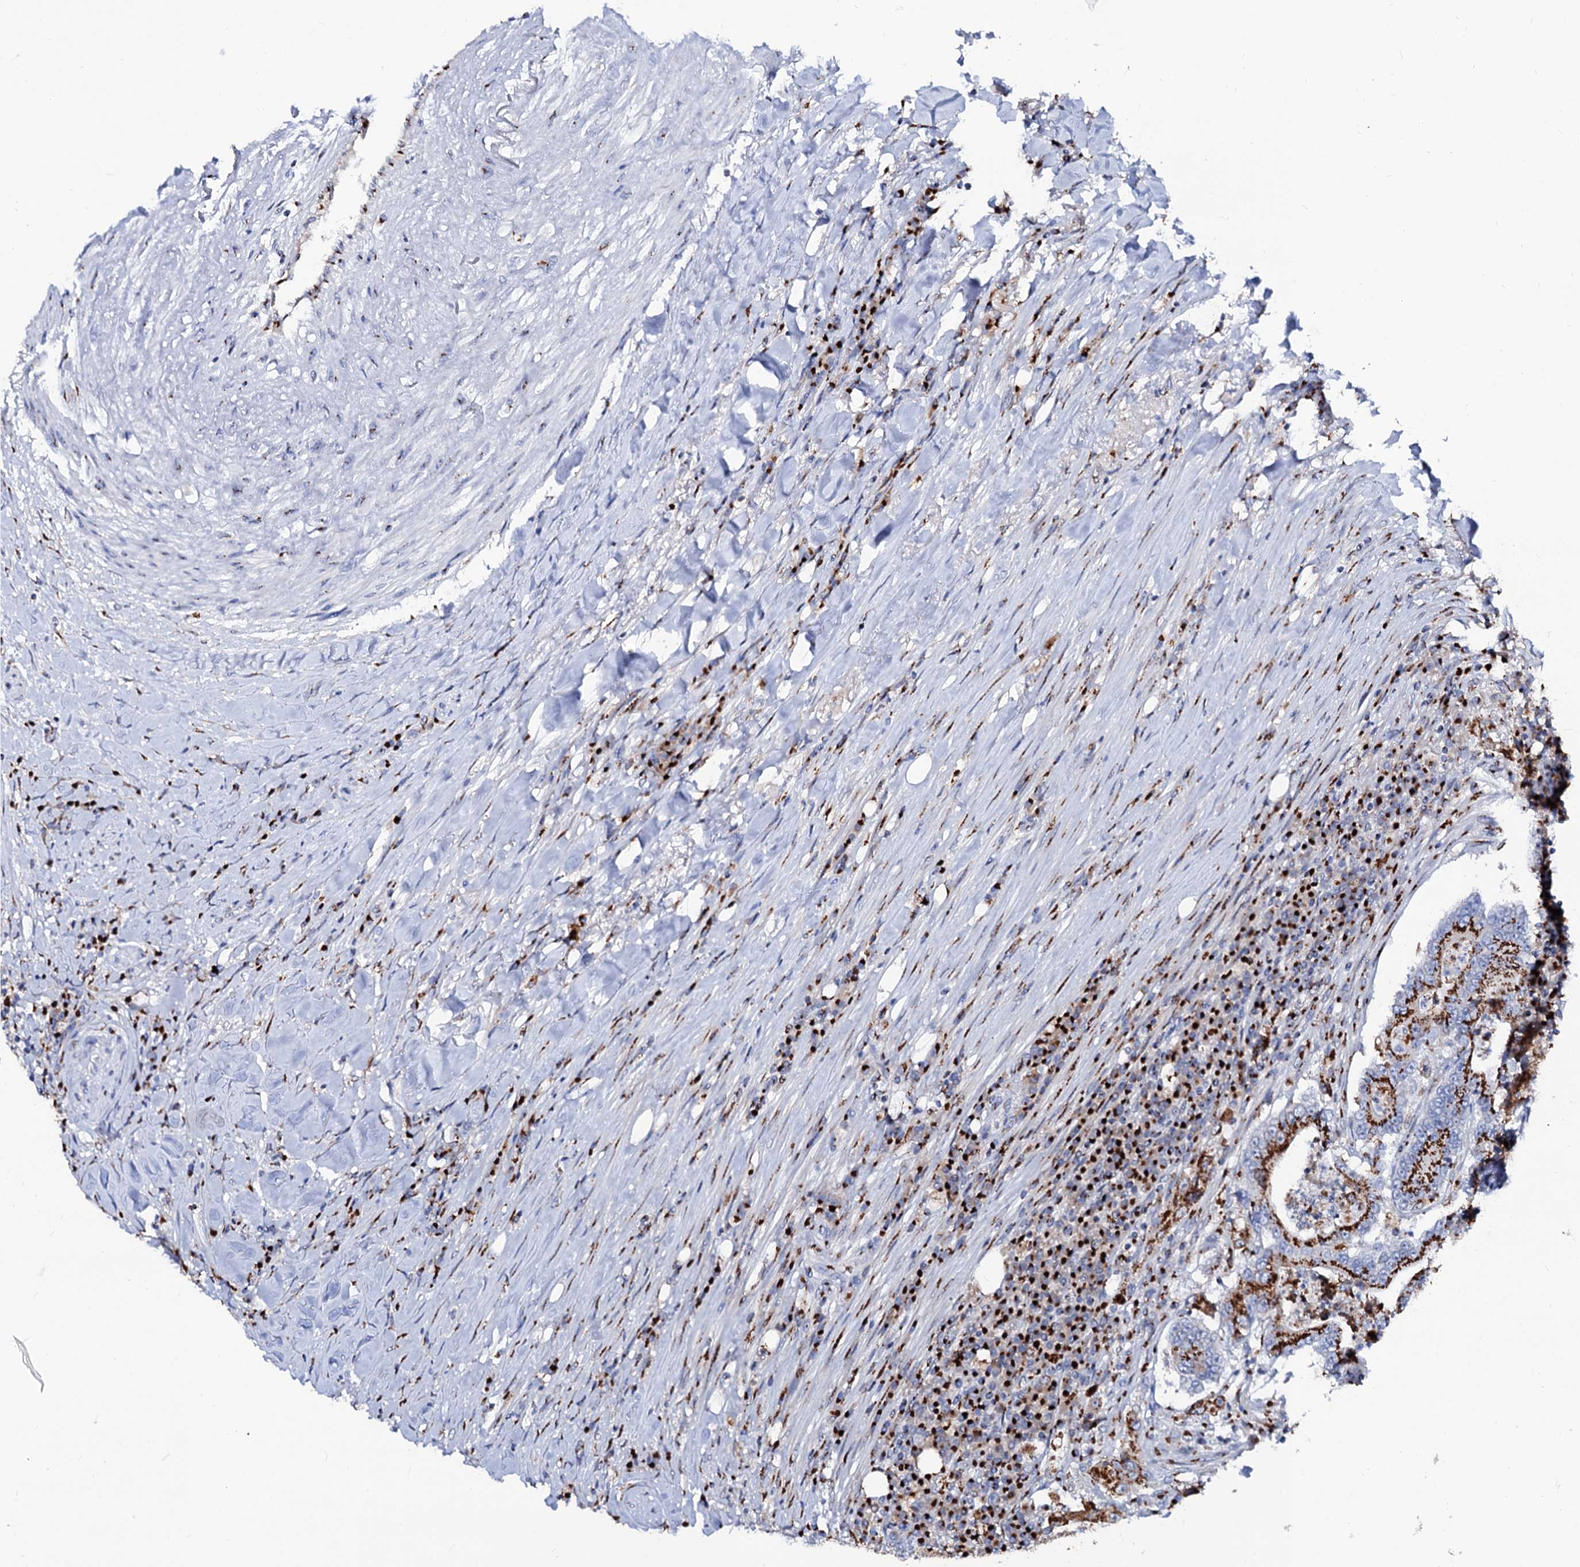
{"staining": {"intensity": "strong", "quantity": ">75%", "location": "cytoplasmic/membranous"}, "tissue": "colorectal cancer", "cell_type": "Tumor cells", "image_type": "cancer", "snomed": [{"axis": "morphology", "description": "Adenocarcinoma, NOS"}, {"axis": "topography", "description": "Colon"}], "caption": "Immunohistochemistry of human colorectal cancer (adenocarcinoma) demonstrates high levels of strong cytoplasmic/membranous positivity in approximately >75% of tumor cells.", "gene": "TM9SF3", "patient": {"sex": "male", "age": 83}}